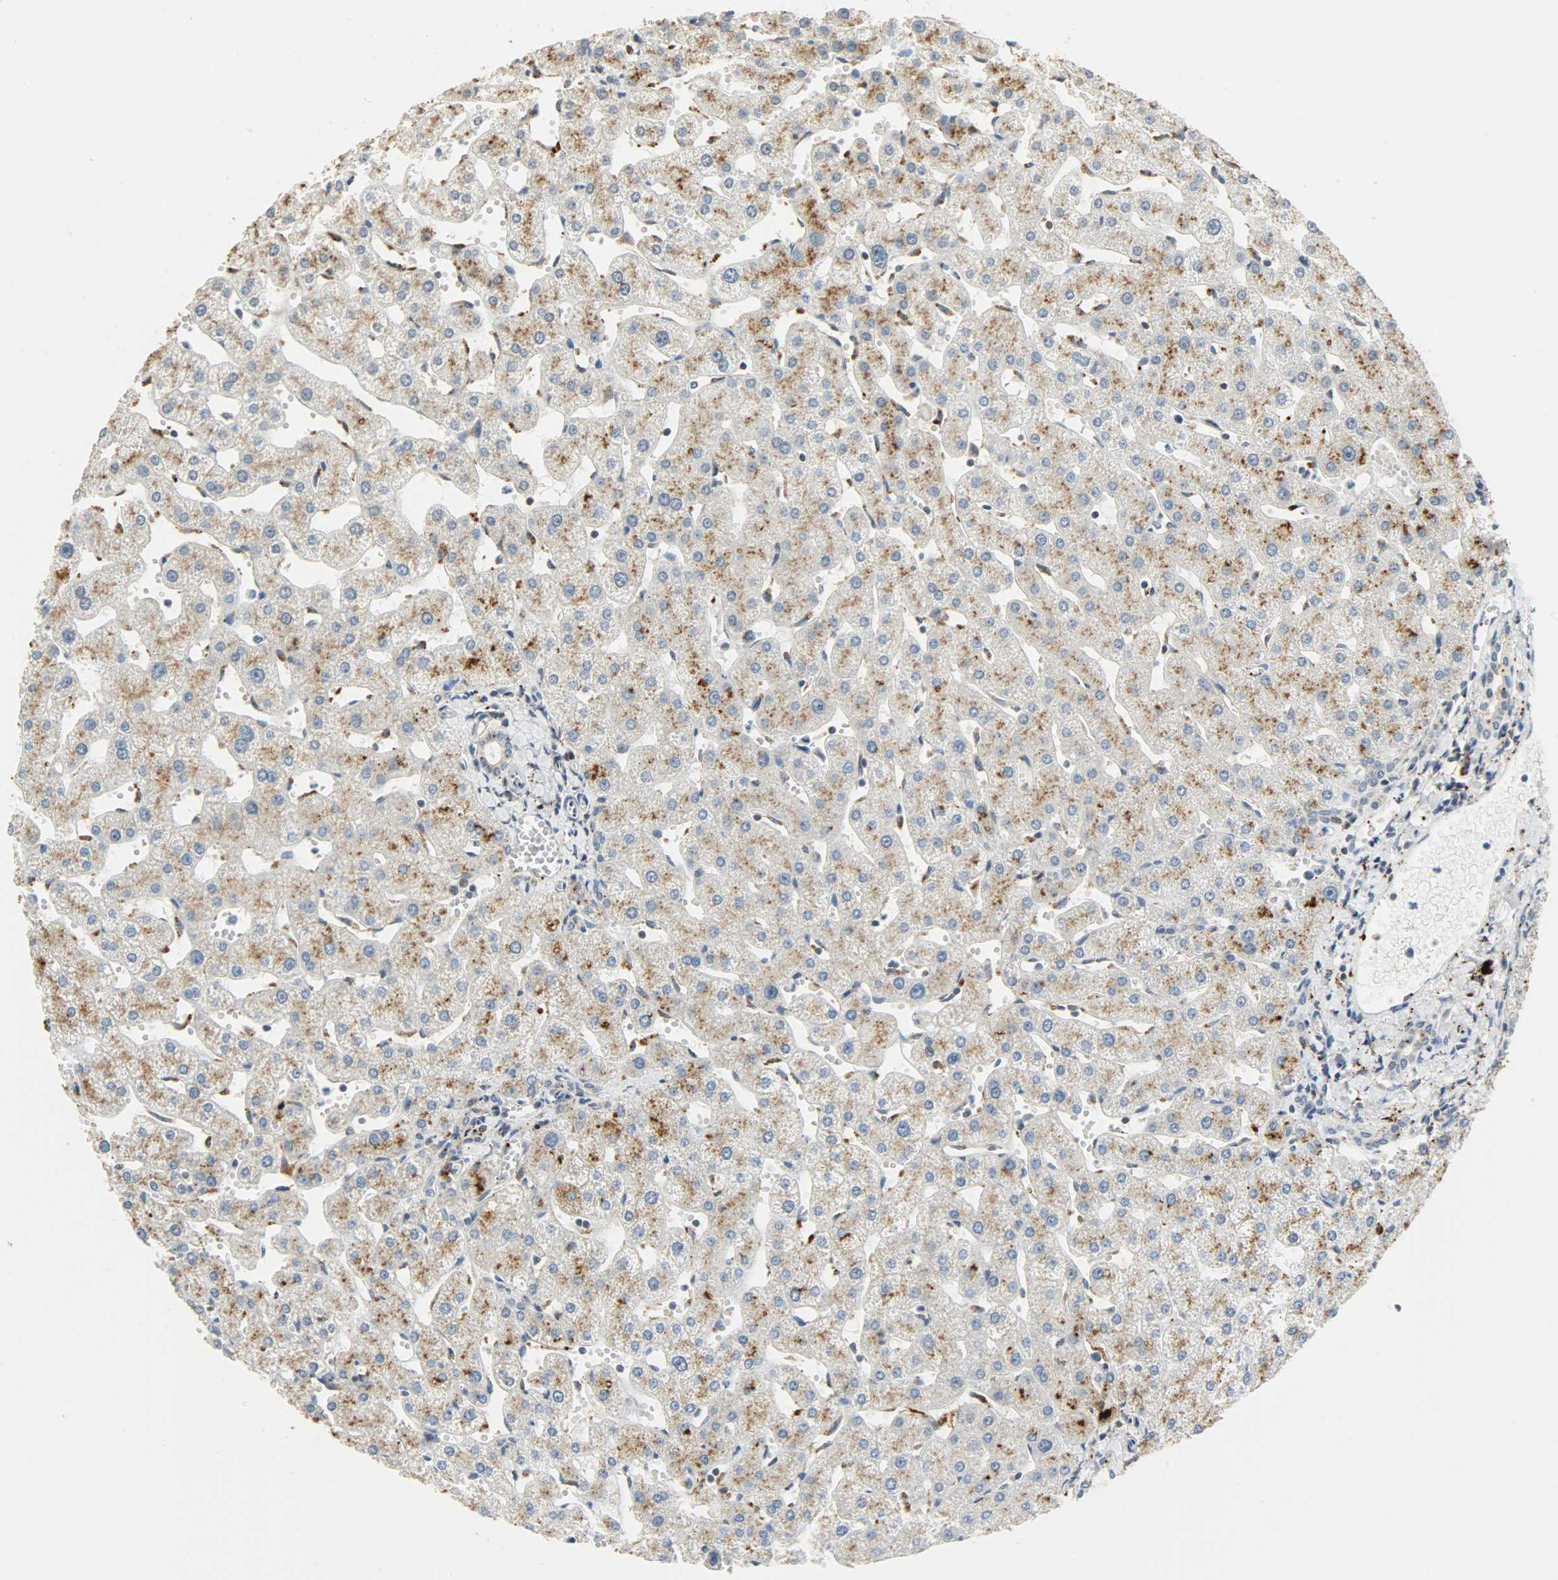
{"staining": {"intensity": "weak", "quantity": ">75%", "location": "cytoplasmic/membranous"}, "tissue": "liver", "cell_type": "Cholangiocytes", "image_type": "normal", "snomed": [{"axis": "morphology", "description": "Normal tissue, NOS"}, {"axis": "topography", "description": "Liver"}], "caption": "Immunohistochemistry (IHC) staining of unremarkable liver, which exhibits low levels of weak cytoplasmic/membranous expression in approximately >75% of cholangiocytes indicating weak cytoplasmic/membranous protein expression. The staining was performed using DAB (brown) for protein detection and nuclei were counterstained in hematoxylin (blue).", "gene": "GIT2", "patient": {"sex": "male", "age": 67}}